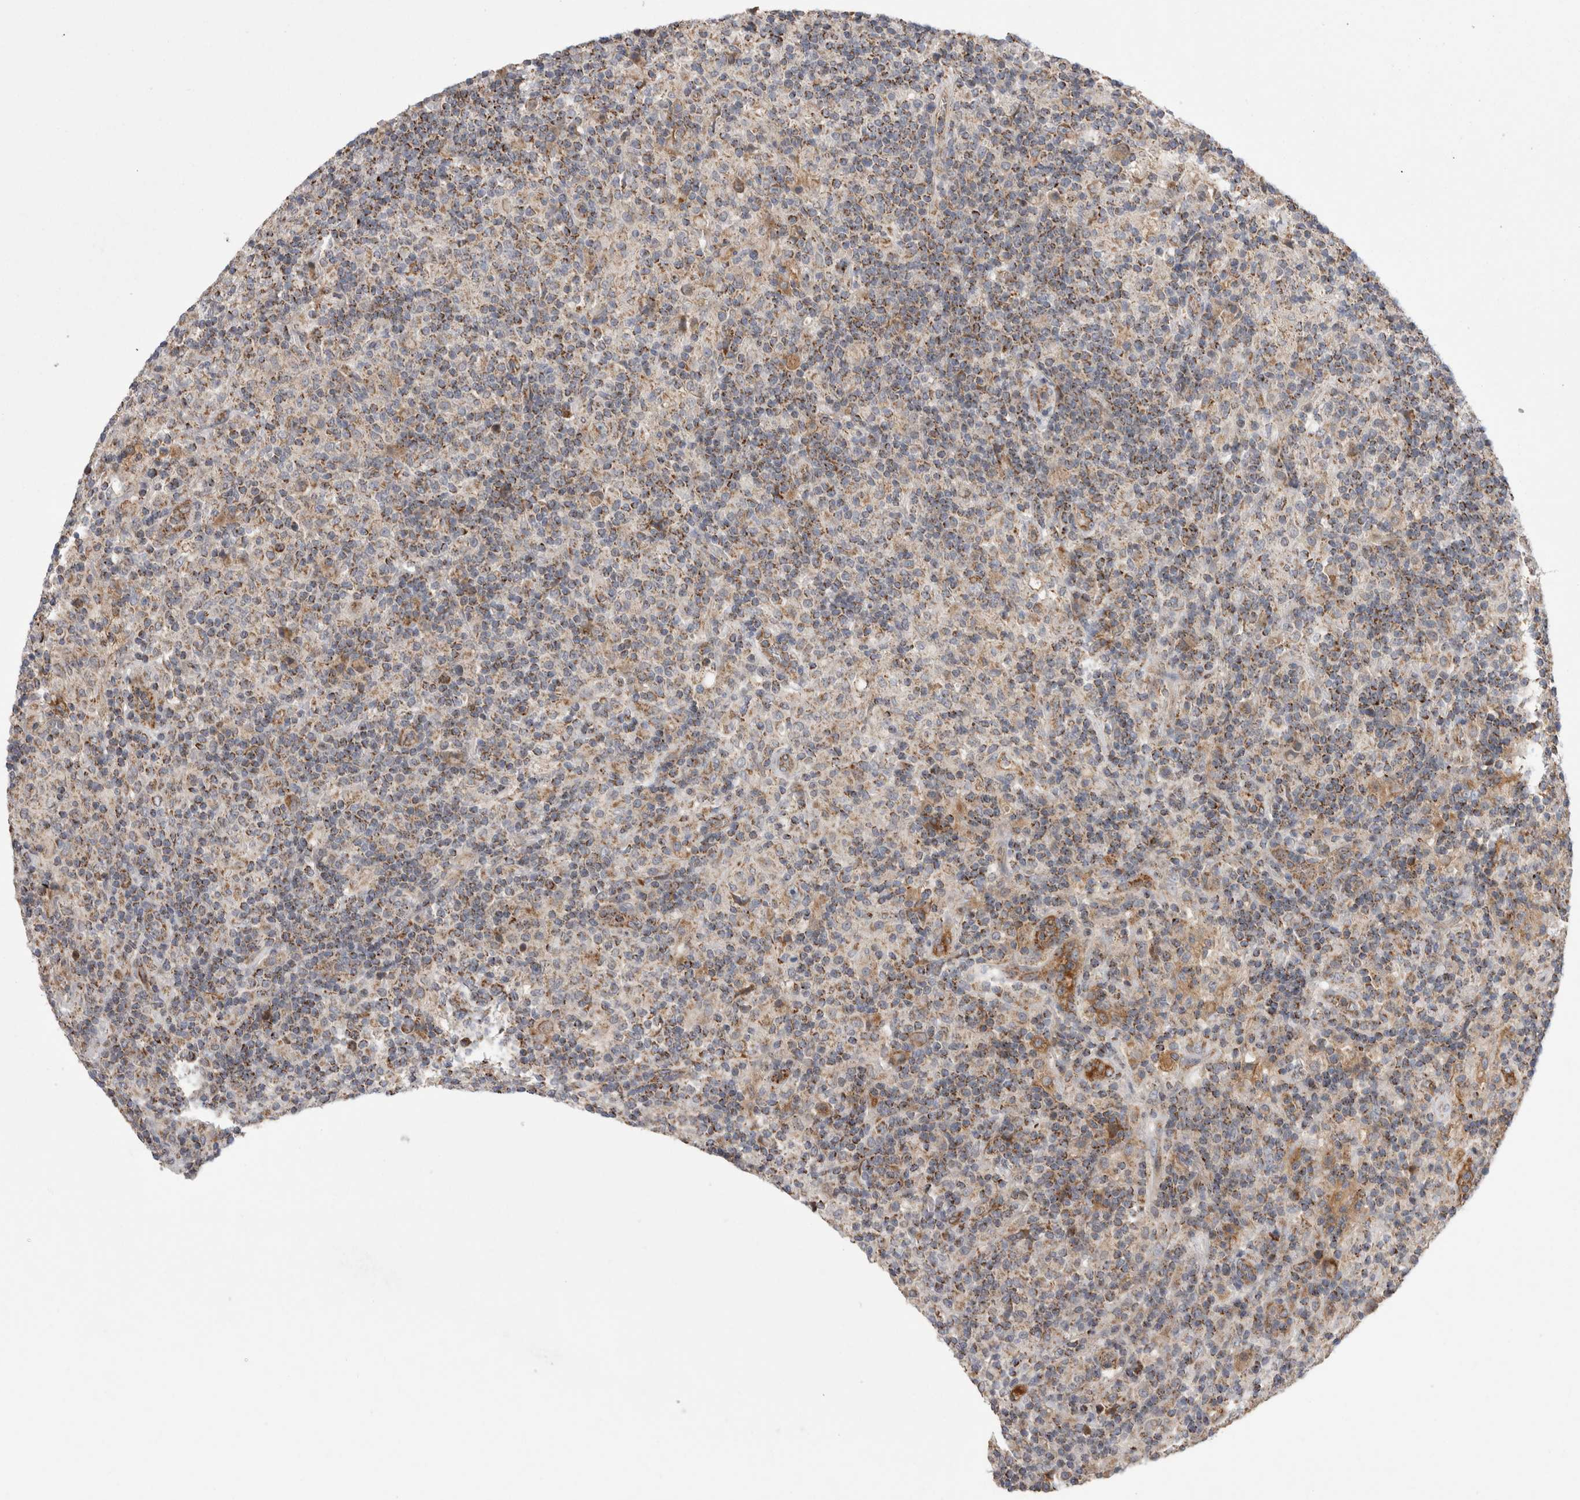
{"staining": {"intensity": "weak", "quantity": ">75%", "location": "cytoplasmic/membranous"}, "tissue": "lymphoma", "cell_type": "Tumor cells", "image_type": "cancer", "snomed": [{"axis": "morphology", "description": "Hodgkin's disease, NOS"}, {"axis": "topography", "description": "Lymph node"}], "caption": "Immunohistochemistry of human lymphoma displays low levels of weak cytoplasmic/membranous expression in about >75% of tumor cells.", "gene": "DARS2", "patient": {"sex": "male", "age": 70}}